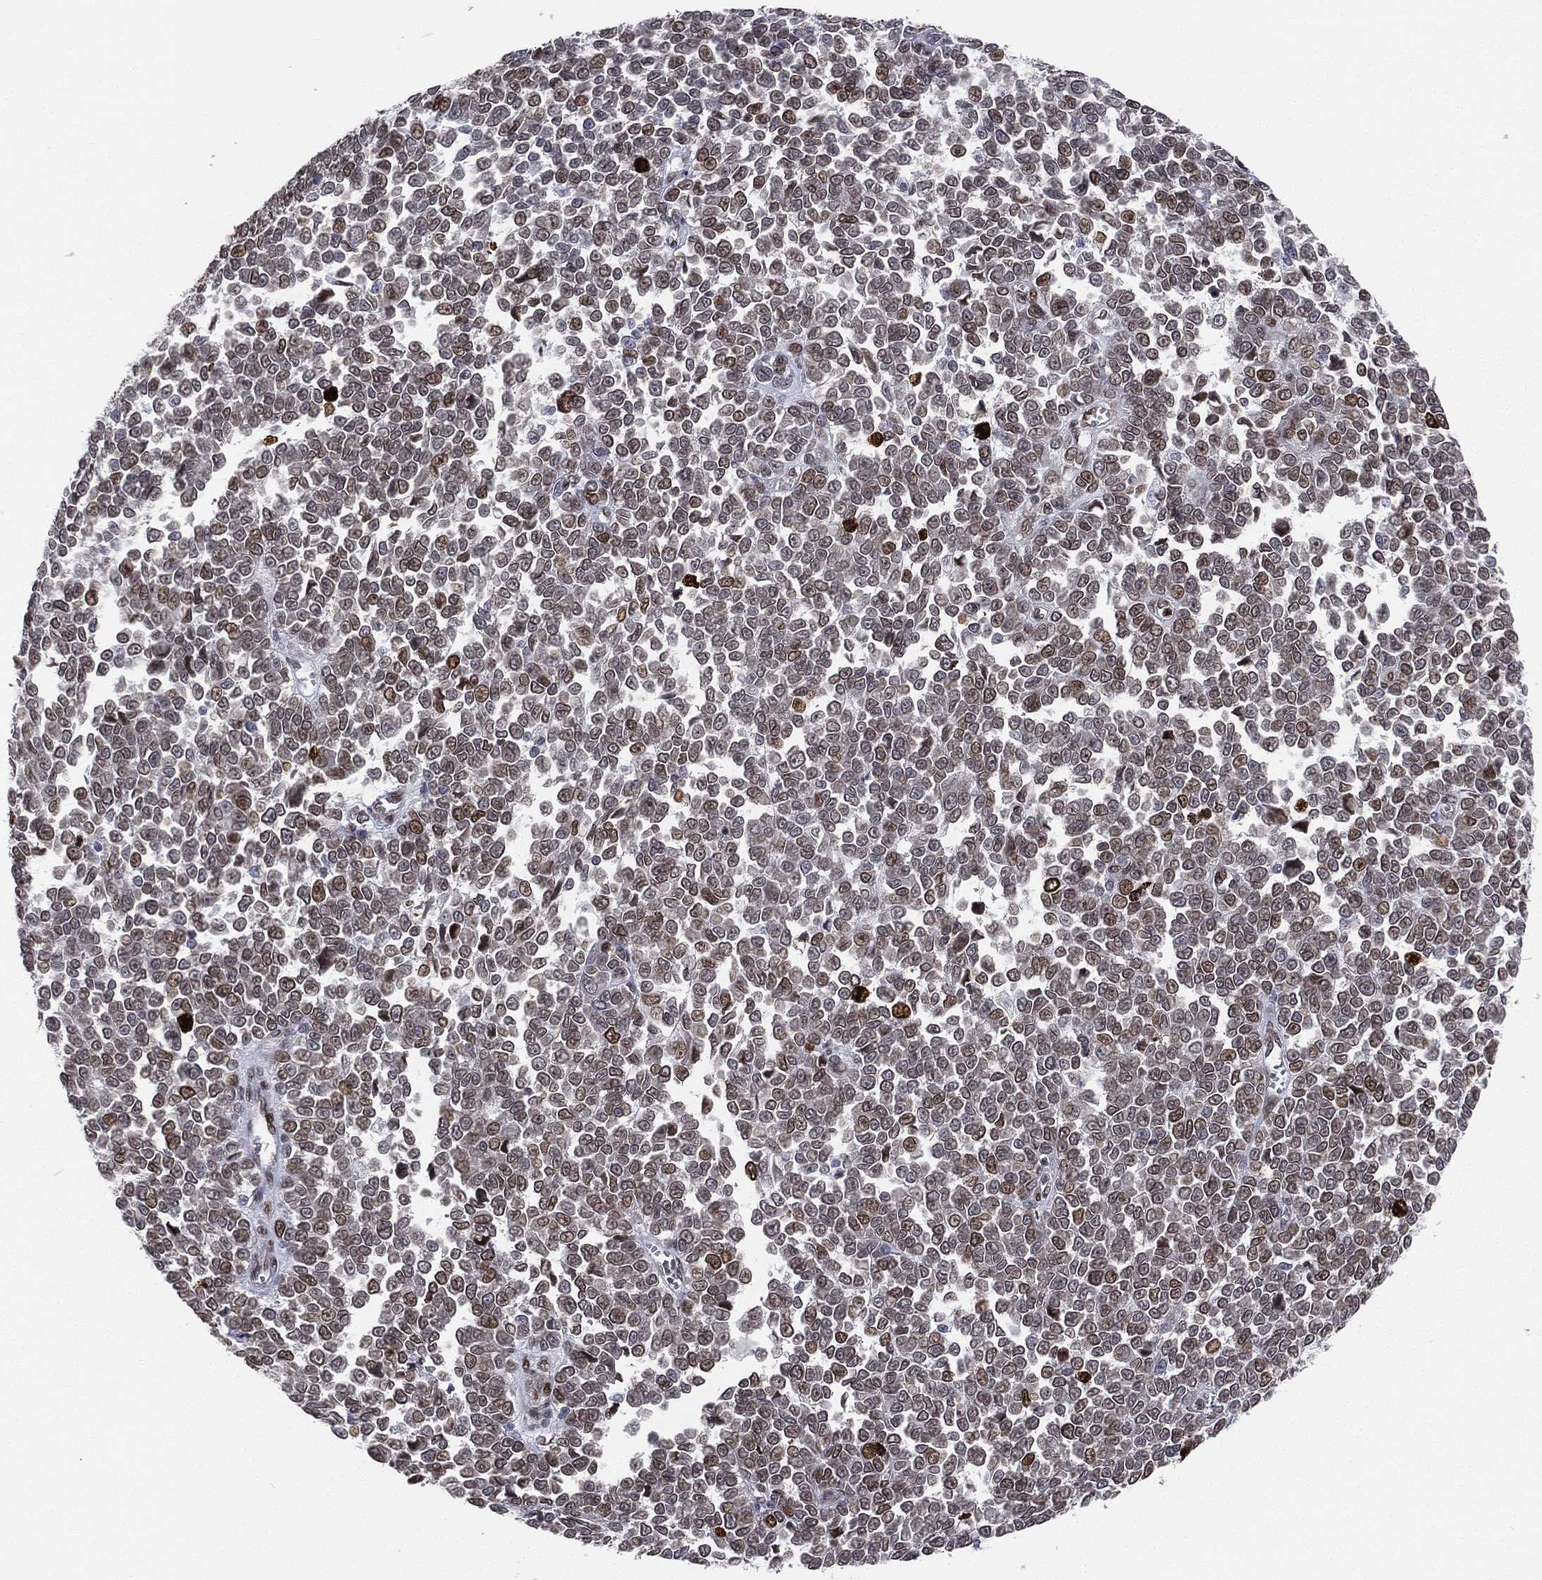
{"staining": {"intensity": "strong", "quantity": "25%-75%", "location": "cytoplasmic/membranous,nuclear"}, "tissue": "melanoma", "cell_type": "Tumor cells", "image_type": "cancer", "snomed": [{"axis": "morphology", "description": "Malignant melanoma, NOS"}, {"axis": "topography", "description": "Skin"}], "caption": "IHC of human melanoma demonstrates high levels of strong cytoplasmic/membranous and nuclear expression in about 25%-75% of tumor cells.", "gene": "LMNB1", "patient": {"sex": "female", "age": 95}}